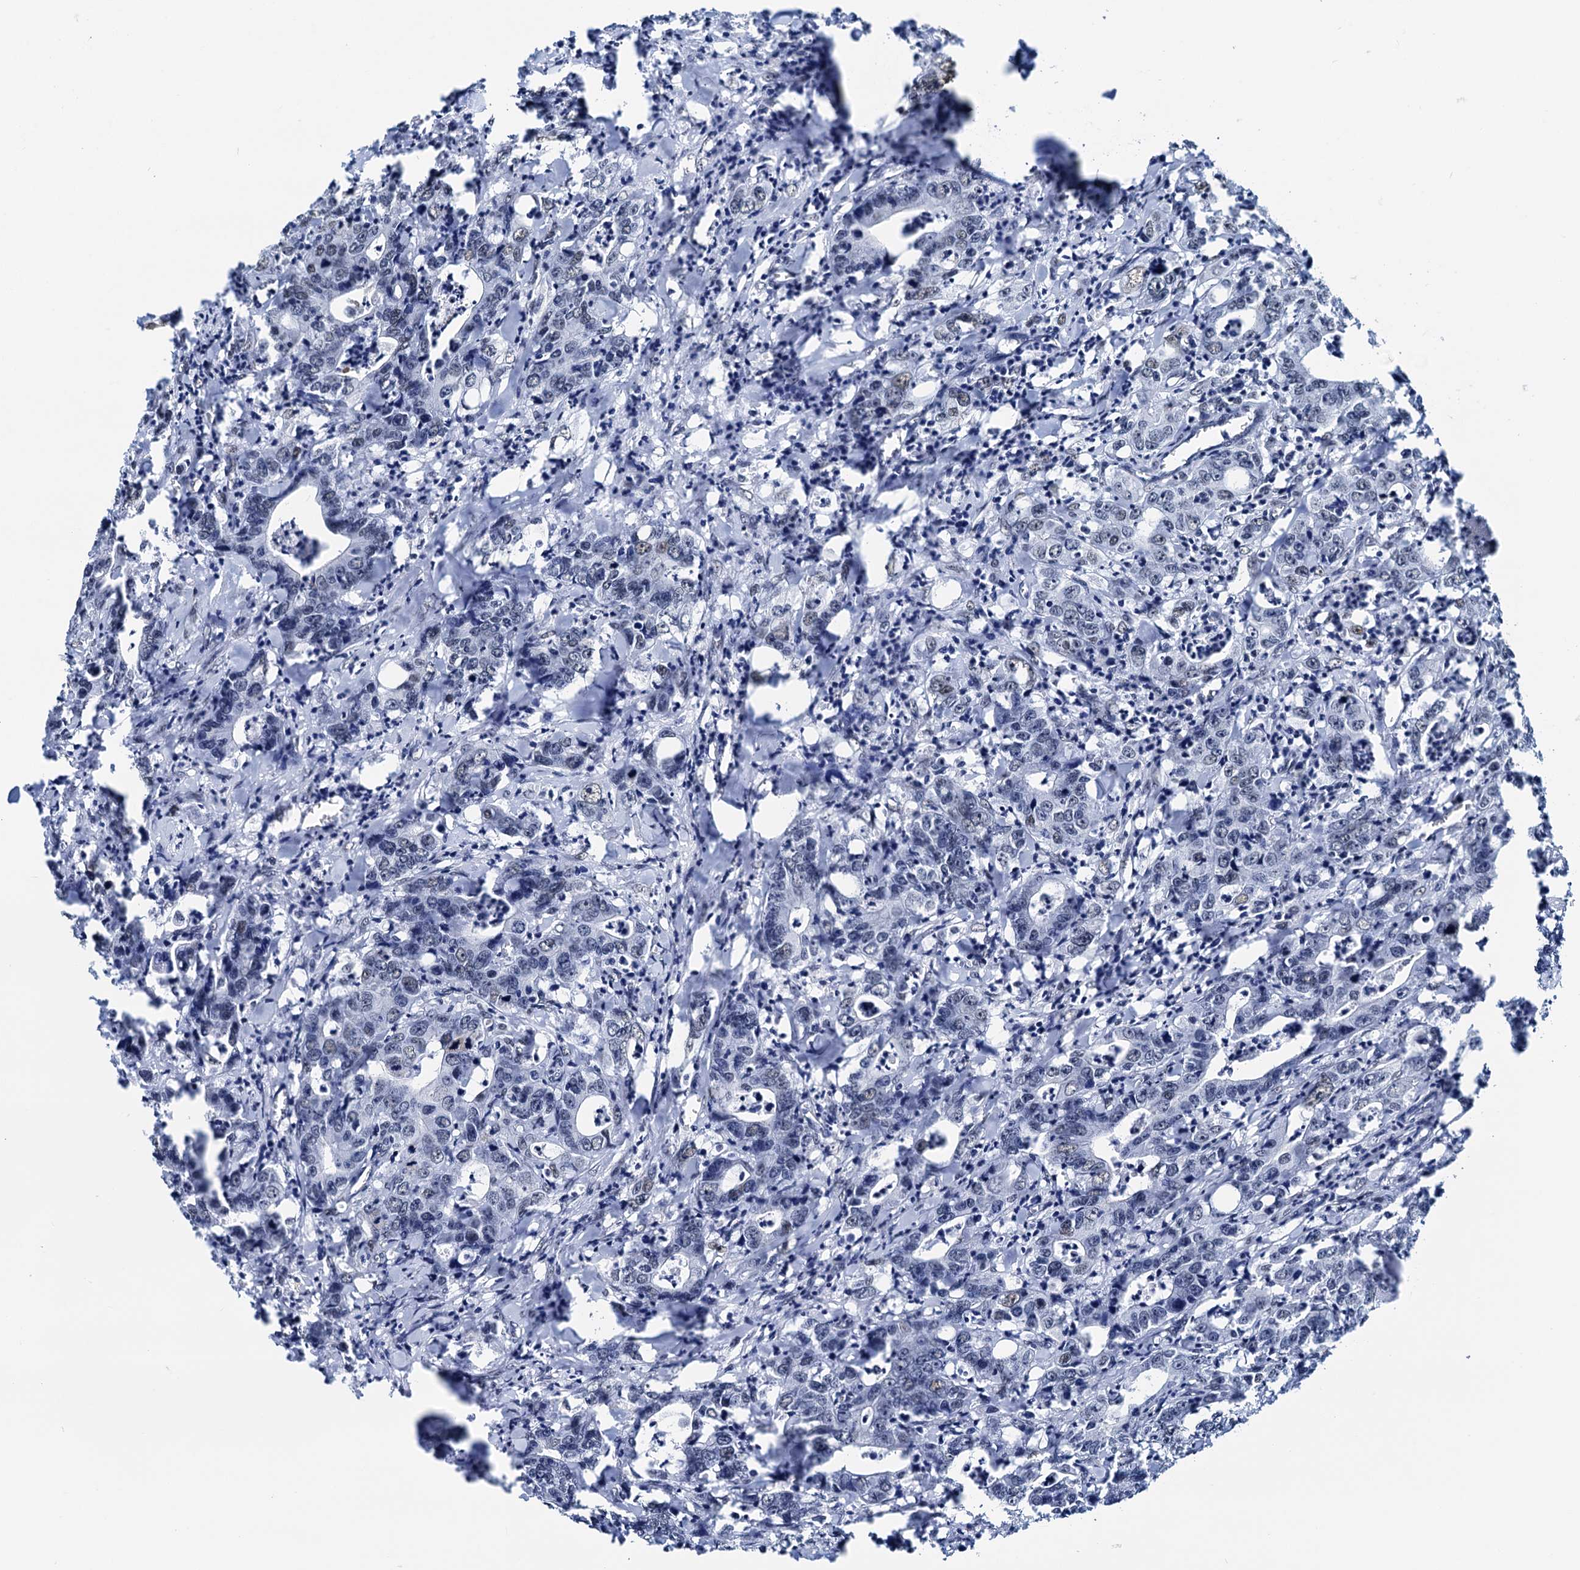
{"staining": {"intensity": "negative", "quantity": "none", "location": "none"}, "tissue": "colorectal cancer", "cell_type": "Tumor cells", "image_type": "cancer", "snomed": [{"axis": "morphology", "description": "Adenocarcinoma, NOS"}, {"axis": "topography", "description": "Colon"}], "caption": "A micrograph of colorectal cancer stained for a protein reveals no brown staining in tumor cells. Nuclei are stained in blue.", "gene": "SLTM", "patient": {"sex": "female", "age": 75}}